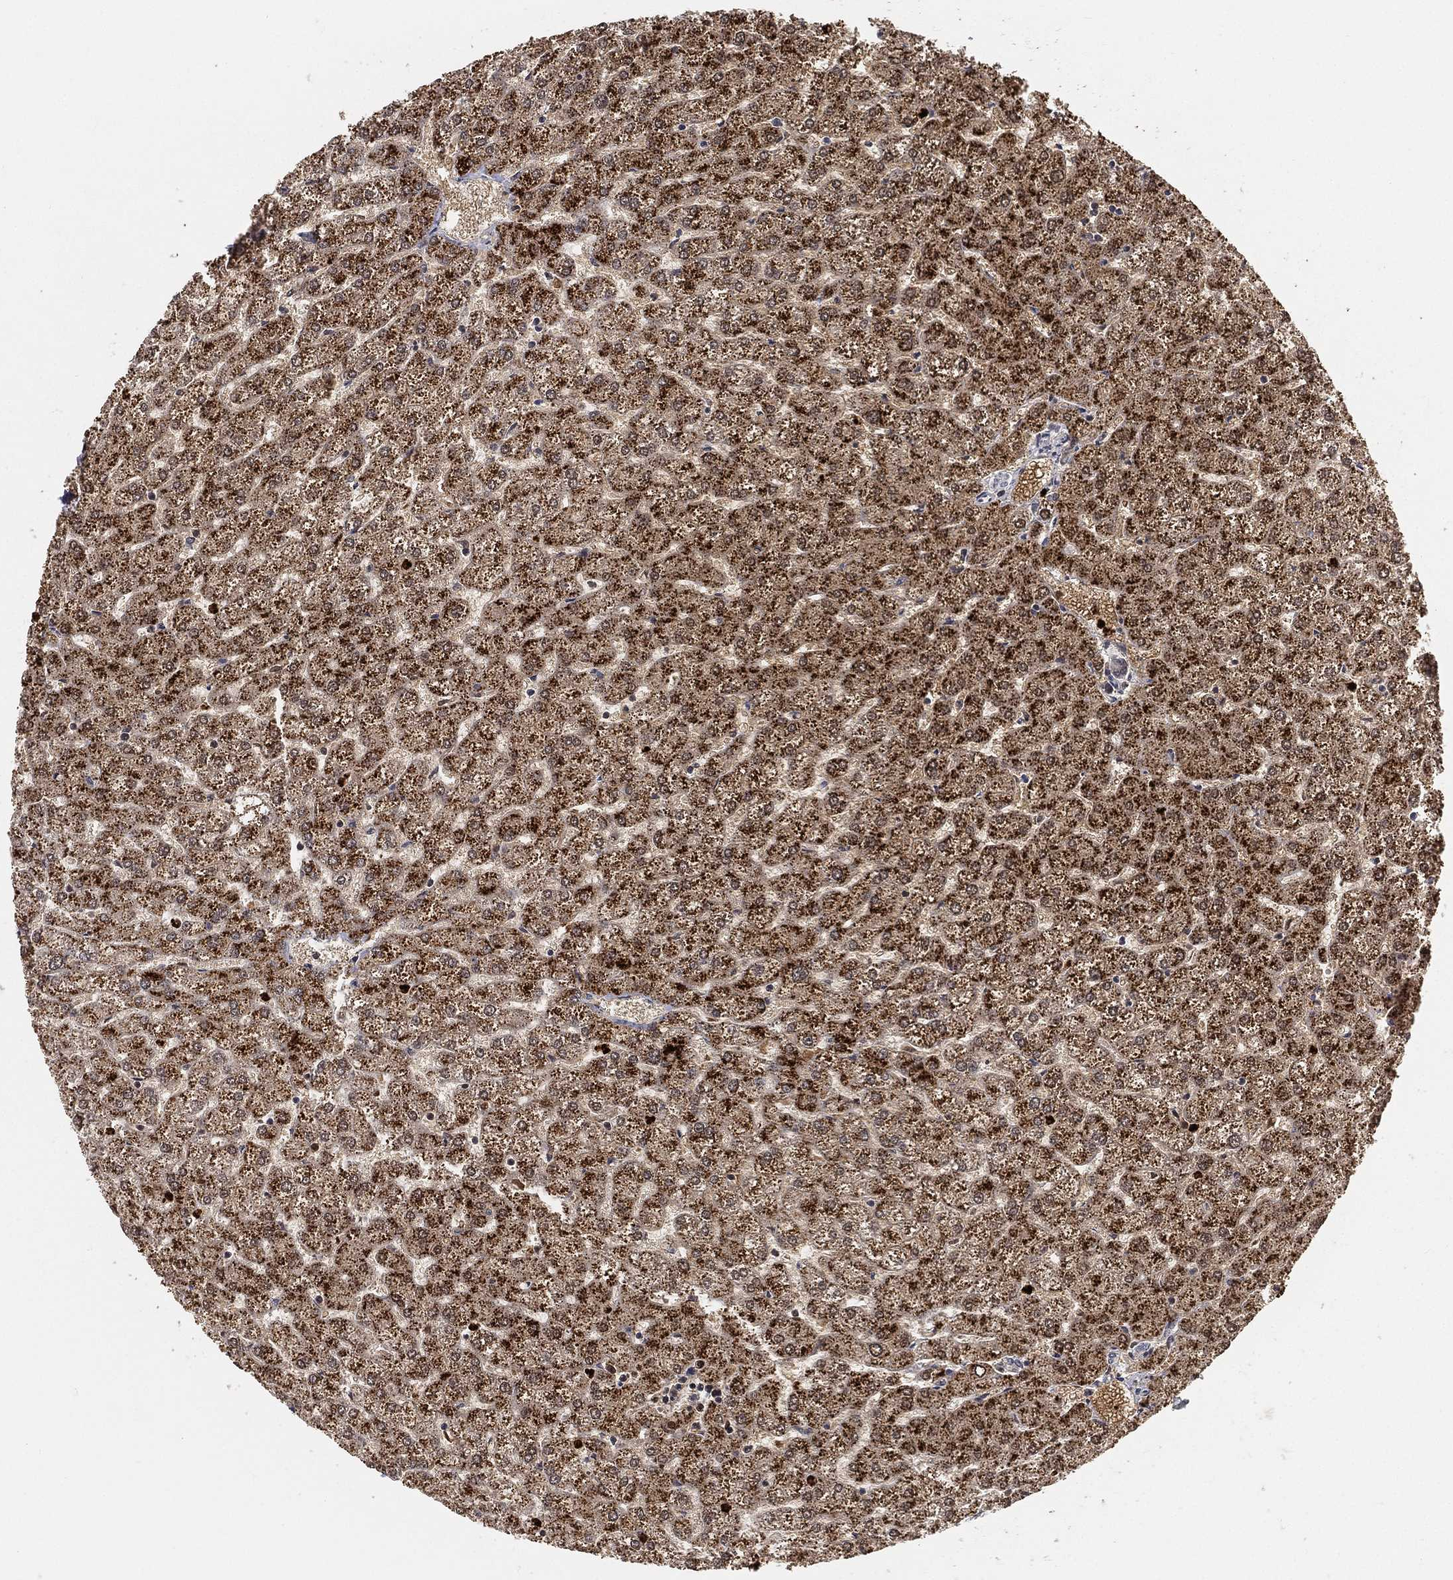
{"staining": {"intensity": "negative", "quantity": "none", "location": "none"}, "tissue": "liver", "cell_type": "Cholangiocytes", "image_type": "normal", "snomed": [{"axis": "morphology", "description": "Normal tissue, NOS"}, {"axis": "topography", "description": "Liver"}], "caption": "Cholangiocytes show no significant protein expression in normal liver. The staining was performed using DAB (3,3'-diaminobenzidine) to visualize the protein expression in brown, while the nuclei were stained in blue with hematoxylin (Magnification: 20x).", "gene": "ARG1", "patient": {"sex": "female", "age": 32}}